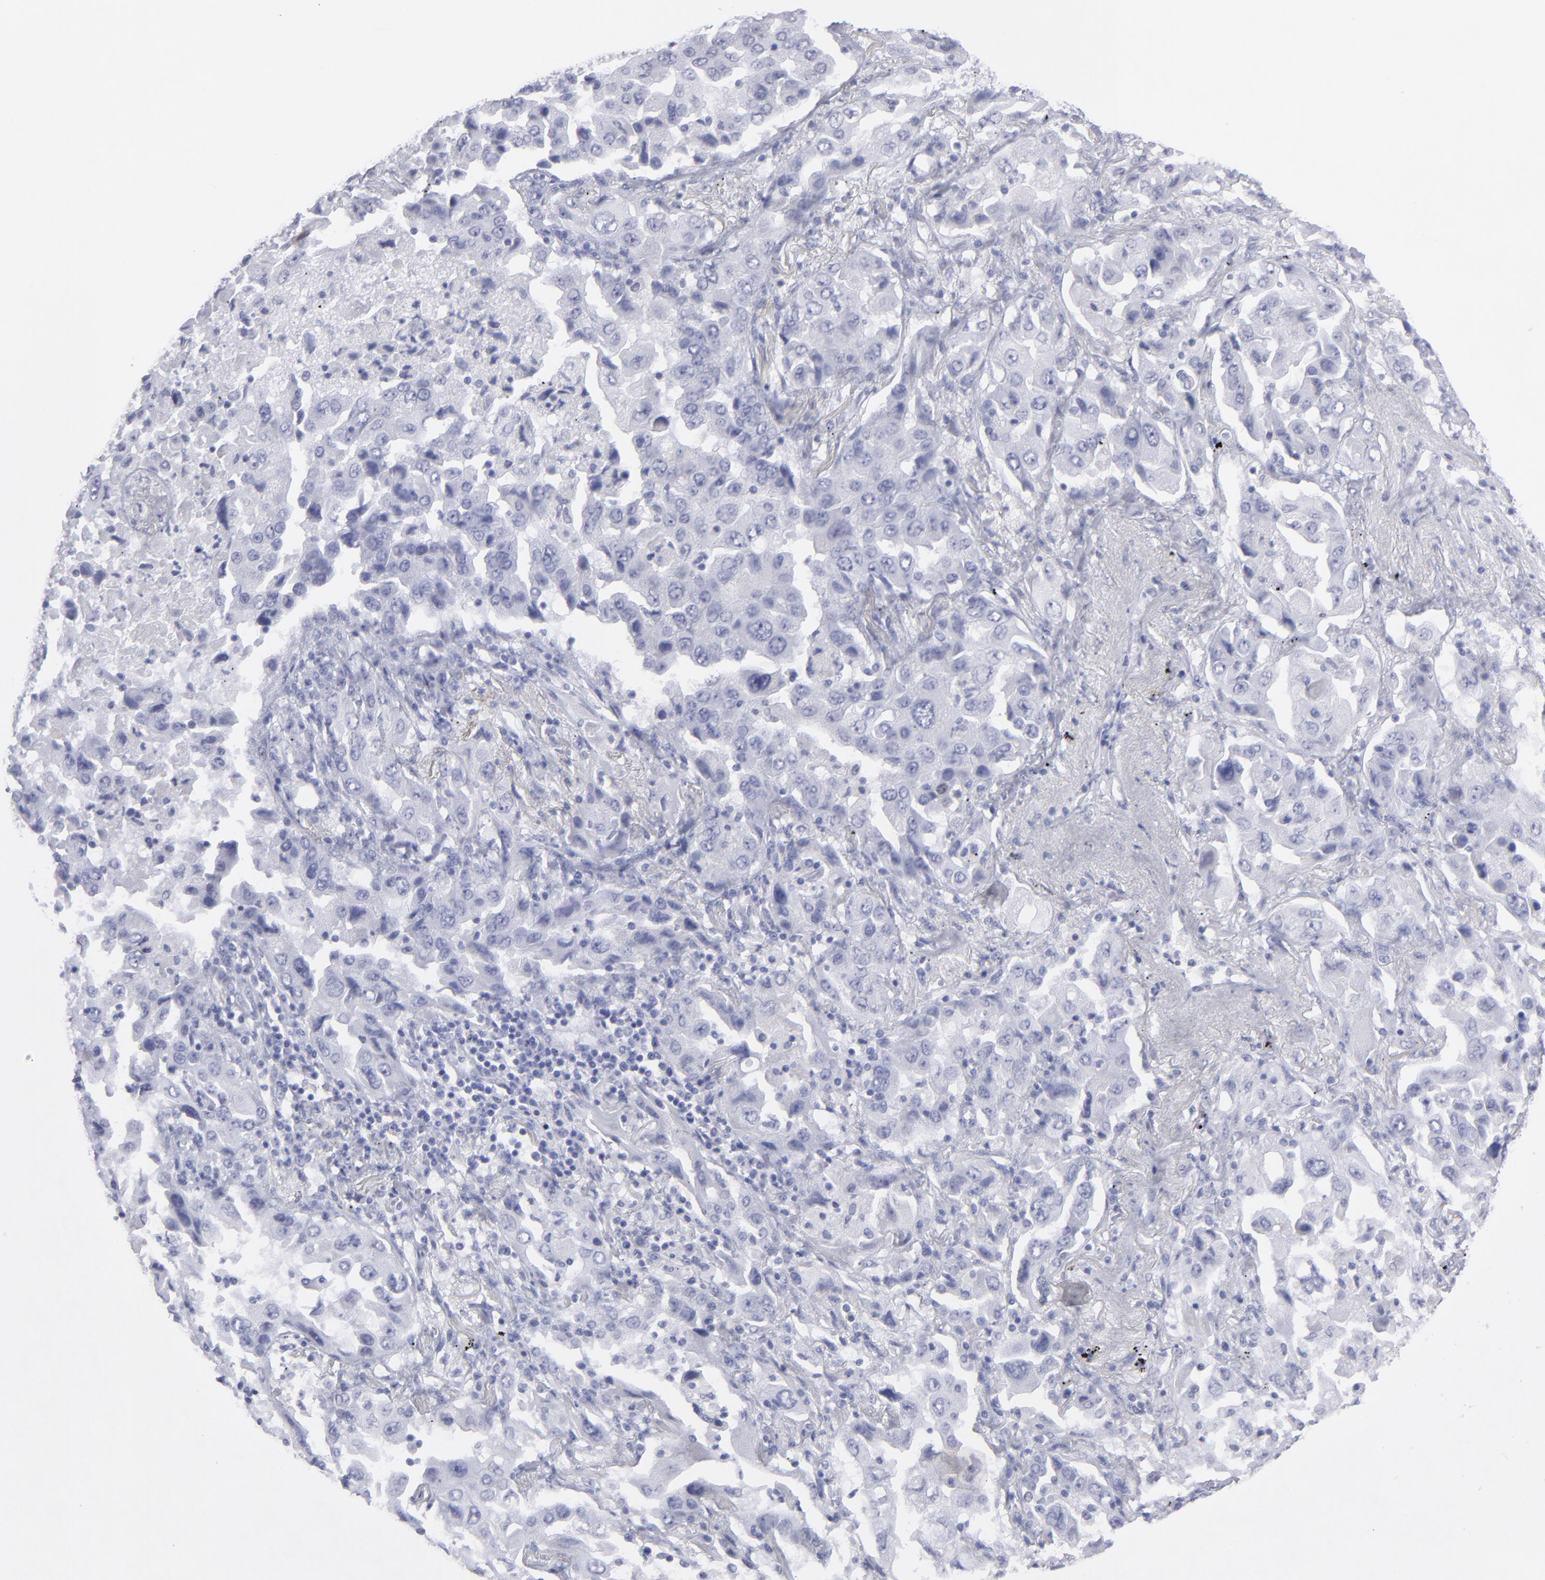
{"staining": {"intensity": "negative", "quantity": "none", "location": "none"}, "tissue": "lung cancer", "cell_type": "Tumor cells", "image_type": "cancer", "snomed": [{"axis": "morphology", "description": "Adenocarcinoma, NOS"}, {"axis": "topography", "description": "Lung"}], "caption": "Tumor cells are negative for protein expression in human lung adenocarcinoma. (DAB immunohistochemistry with hematoxylin counter stain).", "gene": "ALDOB", "patient": {"sex": "female", "age": 65}}